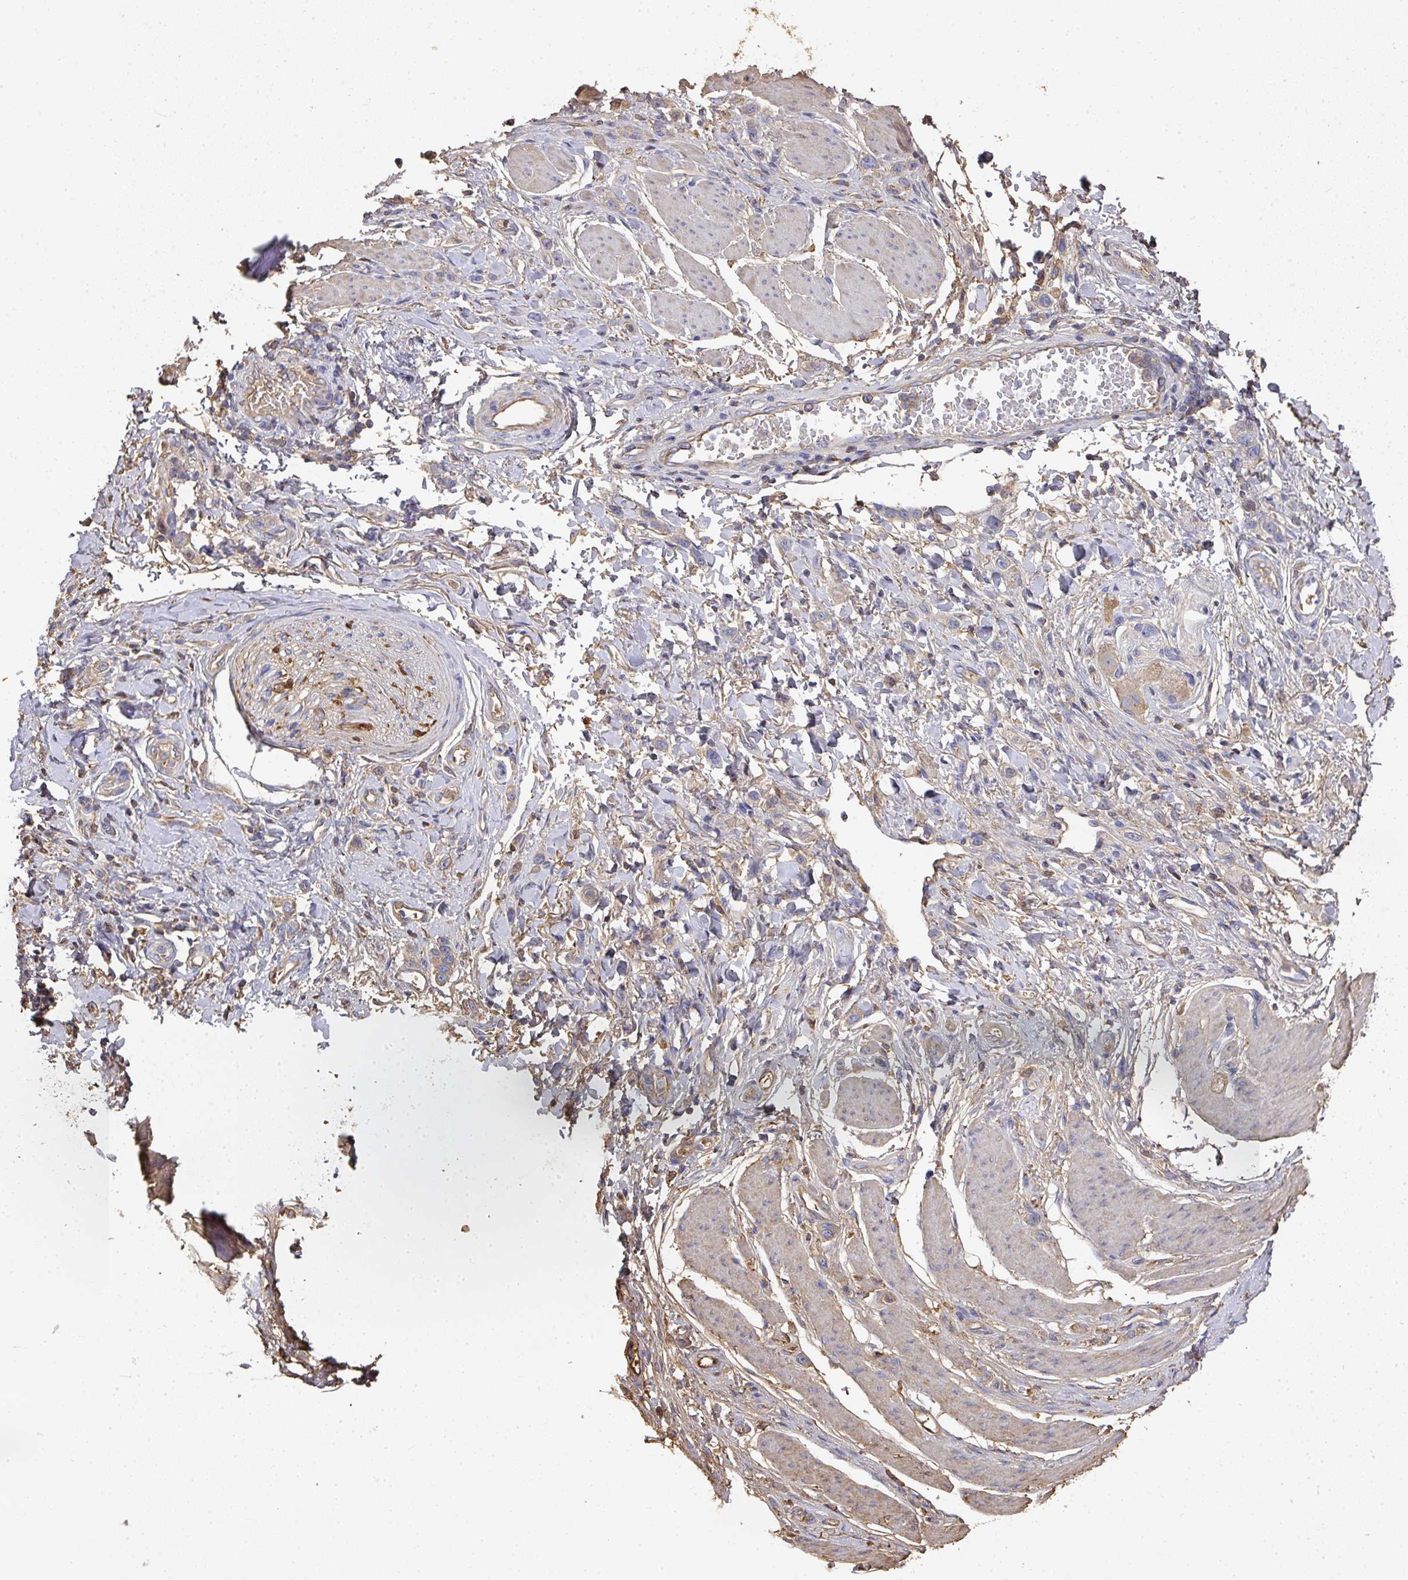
{"staining": {"intensity": "negative", "quantity": "none", "location": "none"}, "tissue": "stomach cancer", "cell_type": "Tumor cells", "image_type": "cancer", "snomed": [{"axis": "morphology", "description": "Adenocarcinoma, NOS"}, {"axis": "topography", "description": "Stomach"}], "caption": "A high-resolution micrograph shows immunohistochemistry staining of adenocarcinoma (stomach), which demonstrates no significant positivity in tumor cells.", "gene": "ALB", "patient": {"sex": "female", "age": 65}}